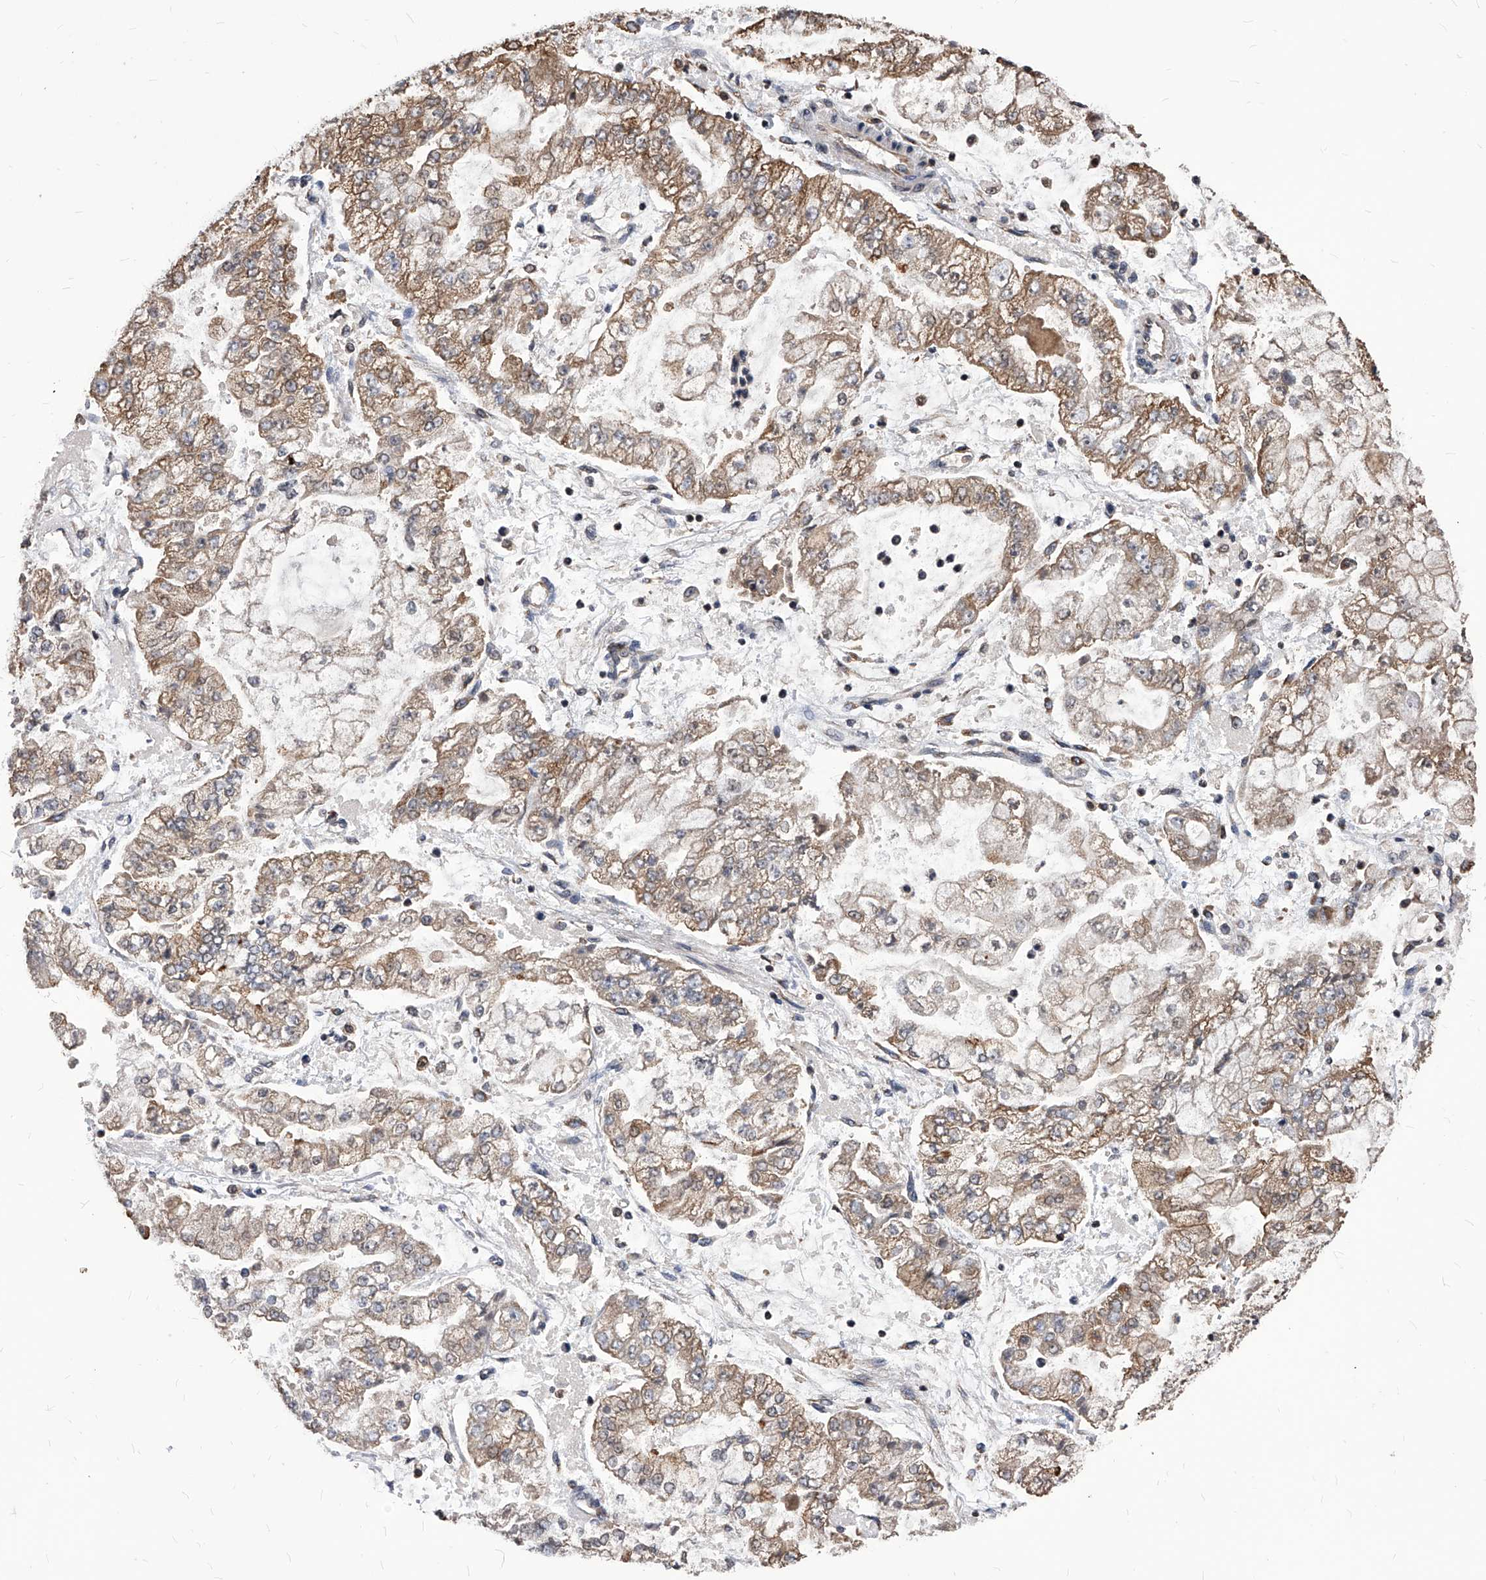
{"staining": {"intensity": "weak", "quantity": ">75%", "location": "cytoplasmic/membranous"}, "tissue": "stomach cancer", "cell_type": "Tumor cells", "image_type": "cancer", "snomed": [{"axis": "morphology", "description": "Adenocarcinoma, NOS"}, {"axis": "topography", "description": "Stomach"}], "caption": "Immunohistochemistry of stomach cancer (adenocarcinoma) reveals low levels of weak cytoplasmic/membranous positivity in about >75% of tumor cells.", "gene": "ID1", "patient": {"sex": "male", "age": 76}}